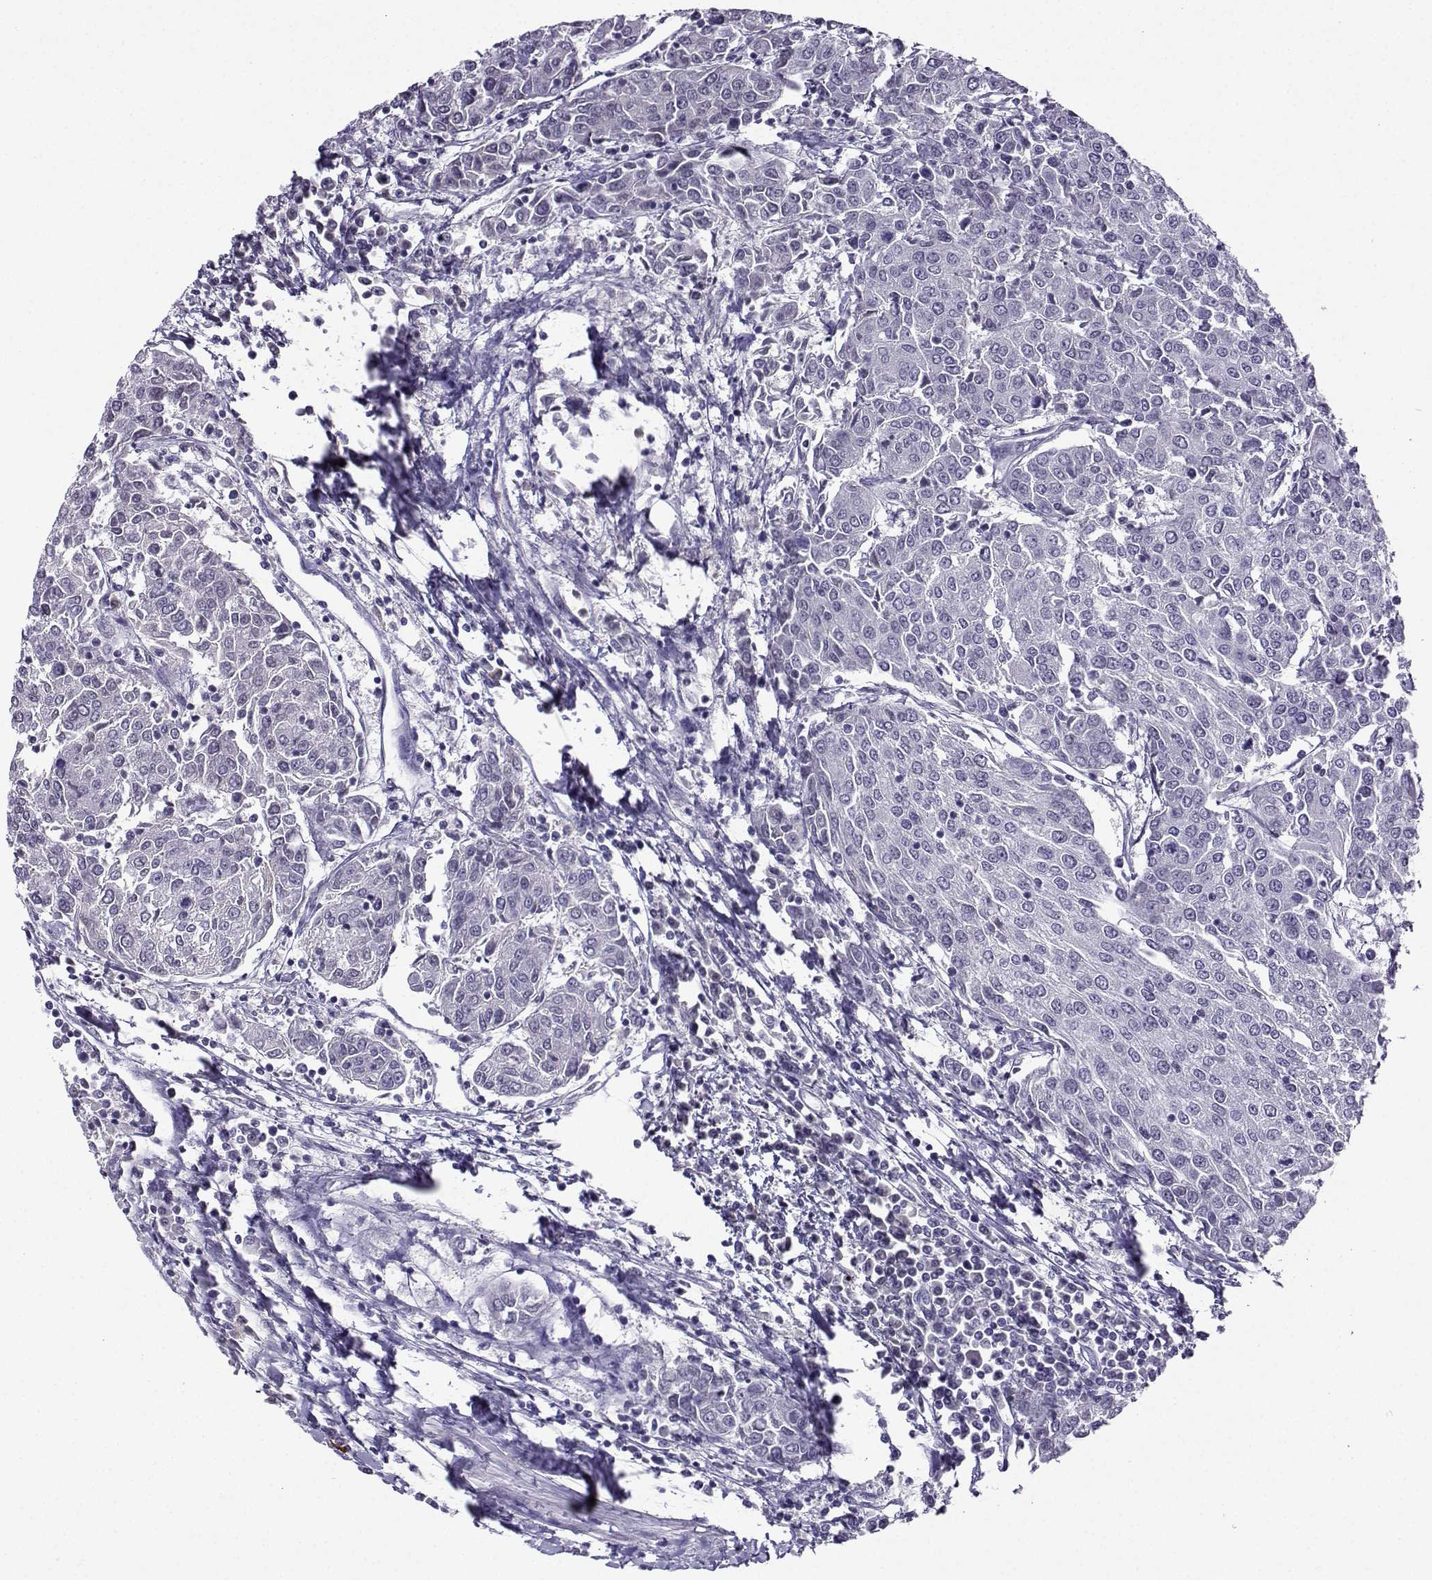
{"staining": {"intensity": "negative", "quantity": "none", "location": "none"}, "tissue": "urothelial cancer", "cell_type": "Tumor cells", "image_type": "cancer", "snomed": [{"axis": "morphology", "description": "Urothelial carcinoma, High grade"}, {"axis": "topography", "description": "Urinary bladder"}], "caption": "This is an immunohistochemistry micrograph of human urothelial cancer. There is no positivity in tumor cells.", "gene": "LRFN2", "patient": {"sex": "female", "age": 85}}